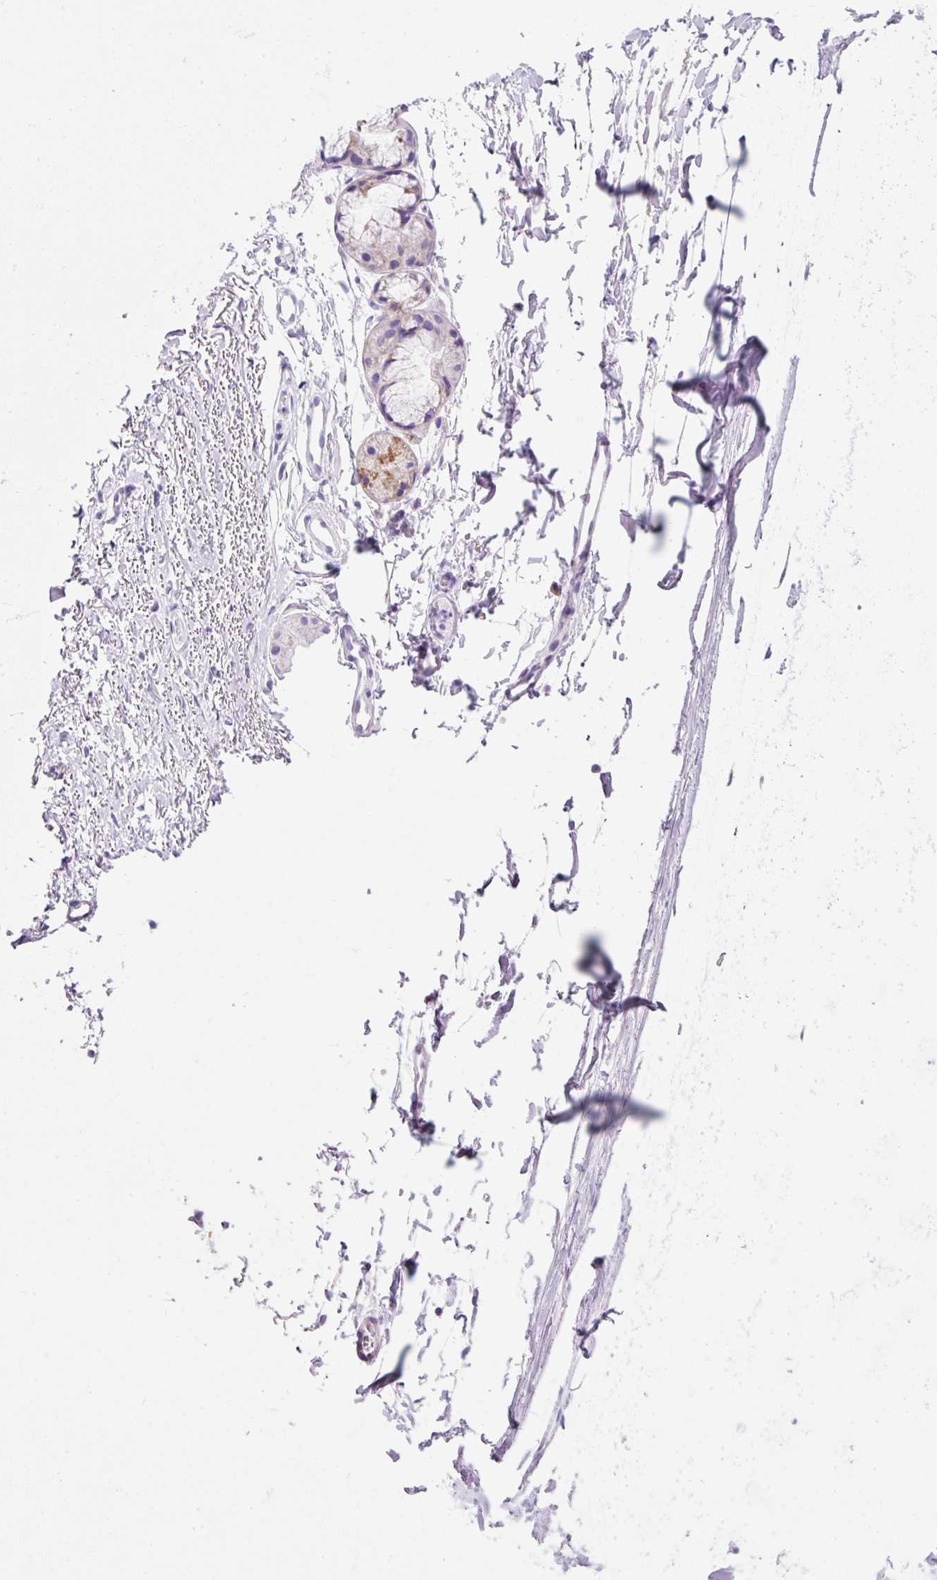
{"staining": {"intensity": "negative", "quantity": "none", "location": "none"}, "tissue": "adipose tissue", "cell_type": "Adipocytes", "image_type": "normal", "snomed": [{"axis": "morphology", "description": "Normal tissue, NOS"}, {"axis": "topography", "description": "Cartilage tissue"}, {"axis": "topography", "description": "Nasopharynx"}], "caption": "Immunohistochemistry histopathology image of normal adipose tissue: human adipose tissue stained with DAB displays no significant protein positivity in adipocytes.", "gene": "PLPP2", "patient": {"sex": "male", "age": 56}}